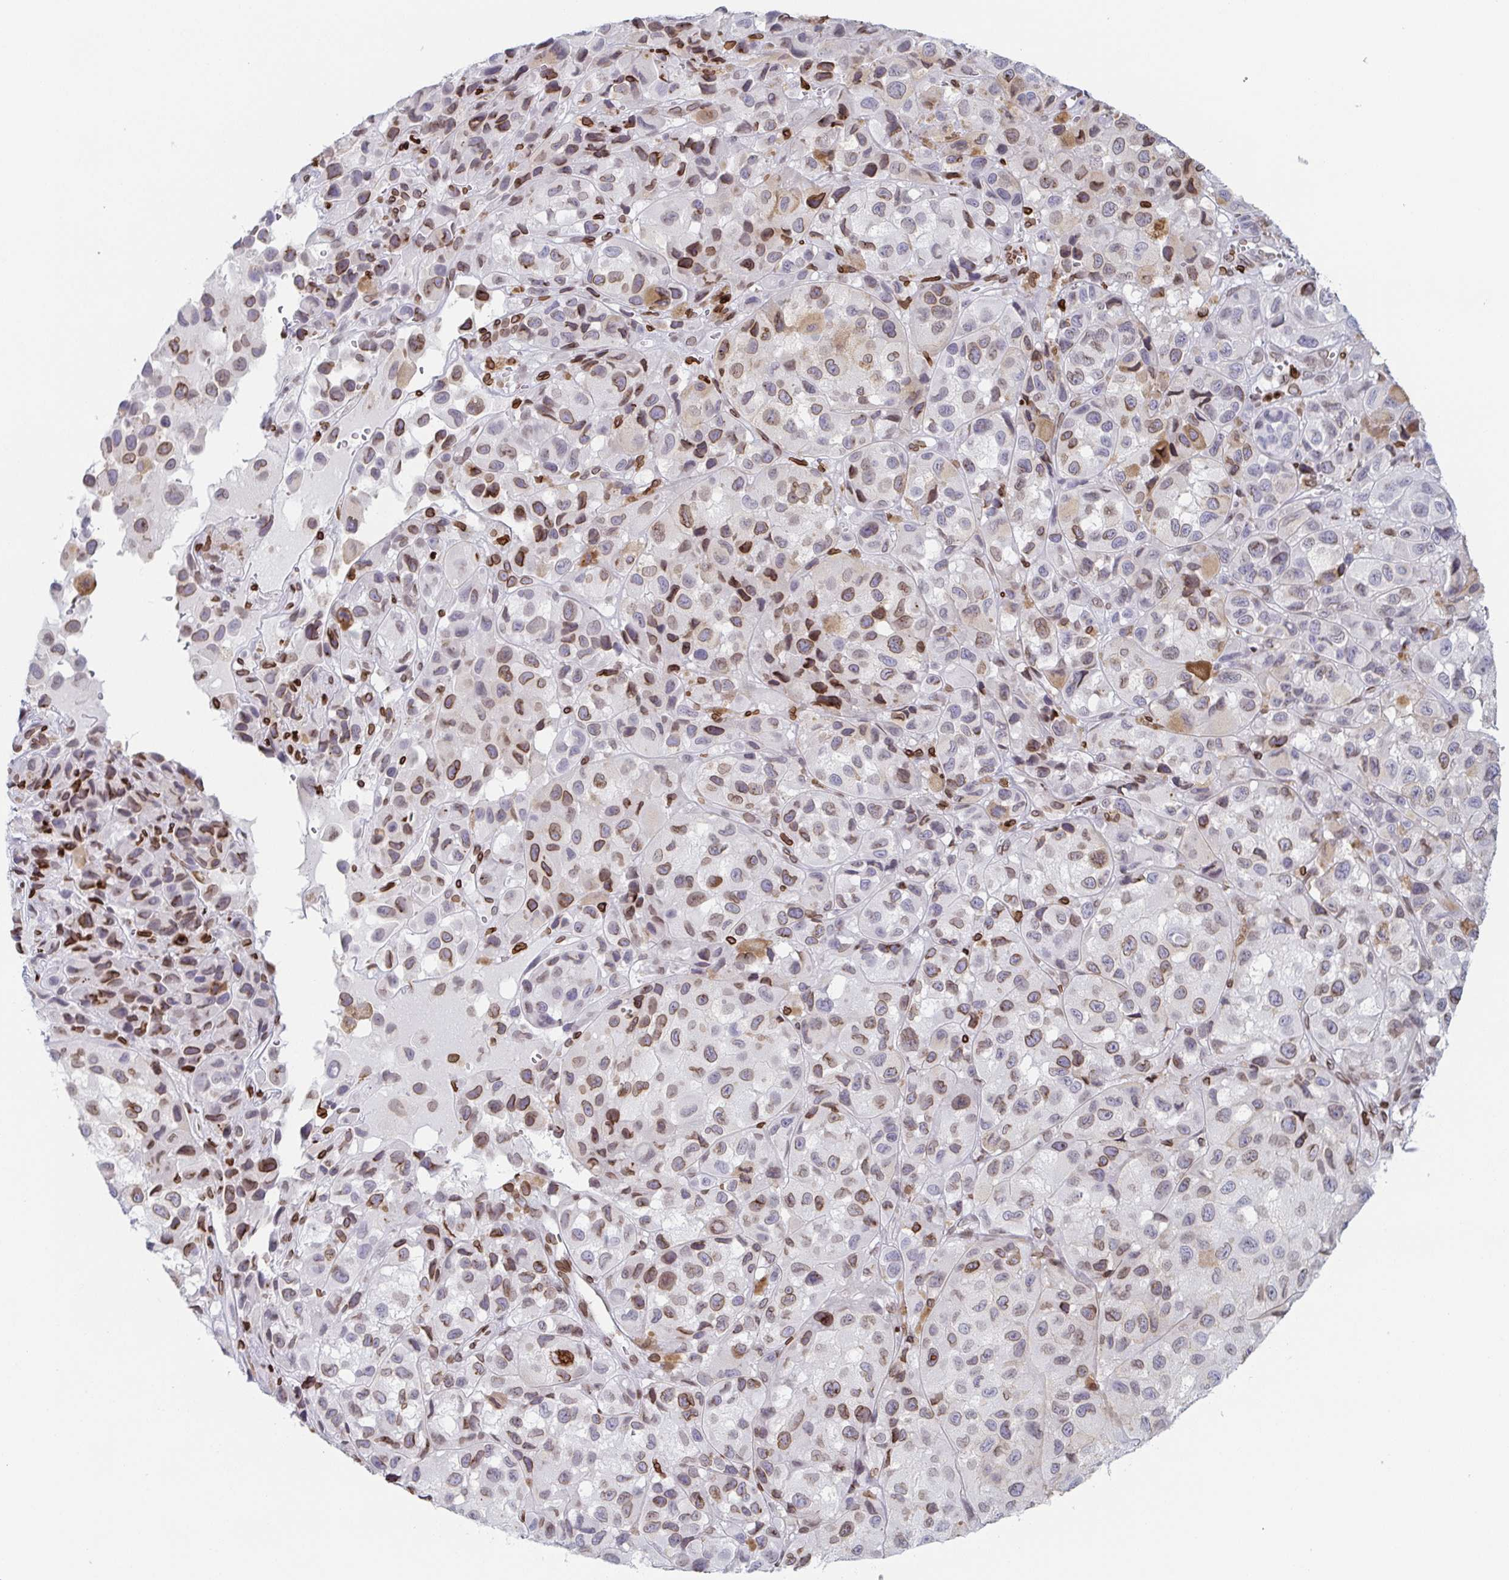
{"staining": {"intensity": "moderate", "quantity": "25%-75%", "location": "cytoplasmic/membranous,nuclear"}, "tissue": "melanoma", "cell_type": "Tumor cells", "image_type": "cancer", "snomed": [{"axis": "morphology", "description": "Malignant melanoma, NOS"}, {"axis": "topography", "description": "Skin"}], "caption": "Immunohistochemistry (IHC) (DAB) staining of melanoma displays moderate cytoplasmic/membranous and nuclear protein staining in about 25%-75% of tumor cells.", "gene": "BTBD7", "patient": {"sex": "male", "age": 93}}